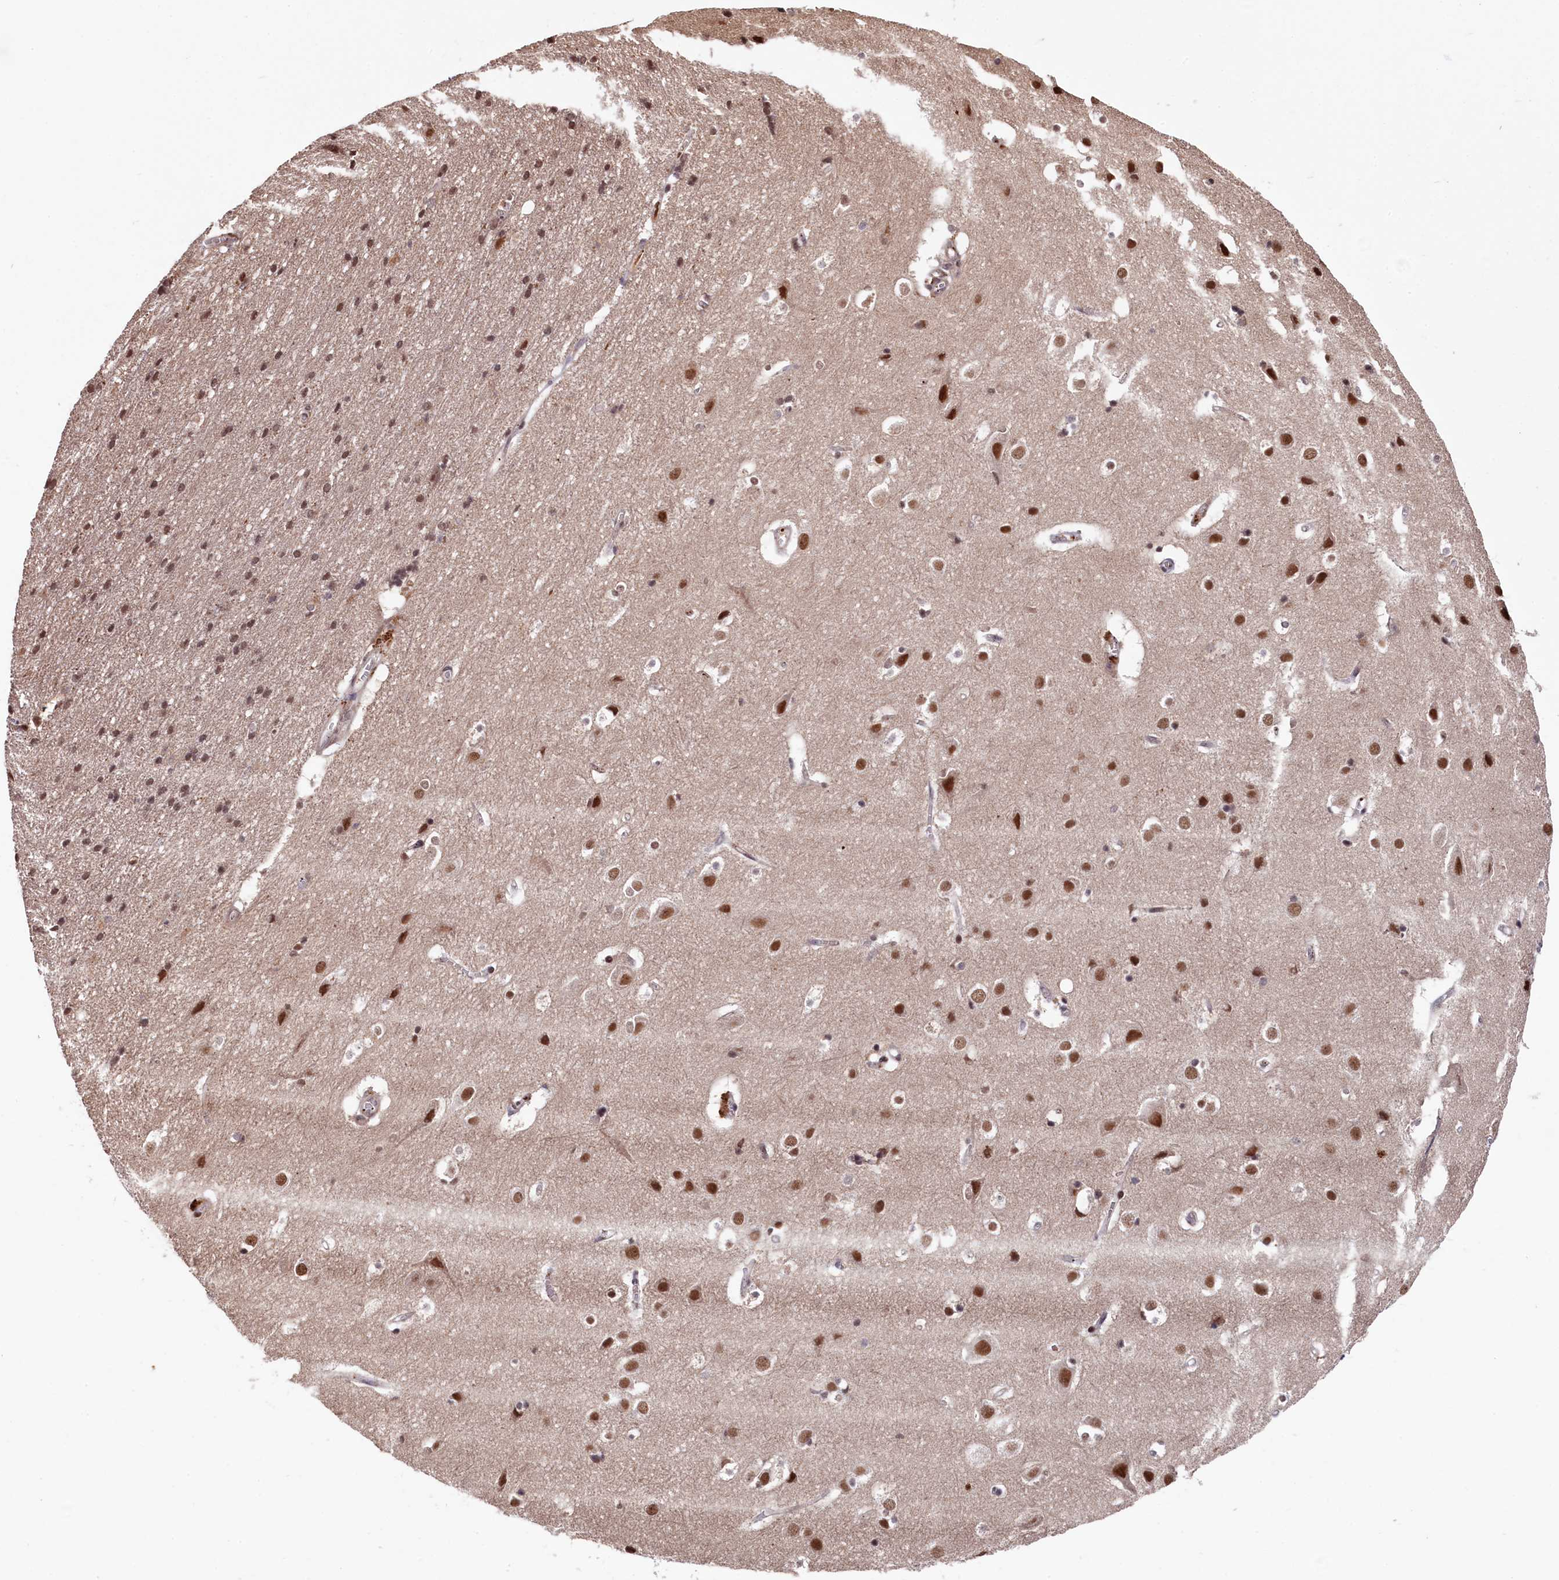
{"staining": {"intensity": "moderate", "quantity": ">75%", "location": "cytoplasmic/membranous"}, "tissue": "cerebral cortex", "cell_type": "Endothelial cells", "image_type": "normal", "snomed": [{"axis": "morphology", "description": "Normal tissue, NOS"}, {"axis": "topography", "description": "Cerebral cortex"}], "caption": "Immunohistochemistry of benign cerebral cortex demonstrates medium levels of moderate cytoplasmic/membranous expression in approximately >75% of endothelial cells.", "gene": "CLPX", "patient": {"sex": "male", "age": 54}}